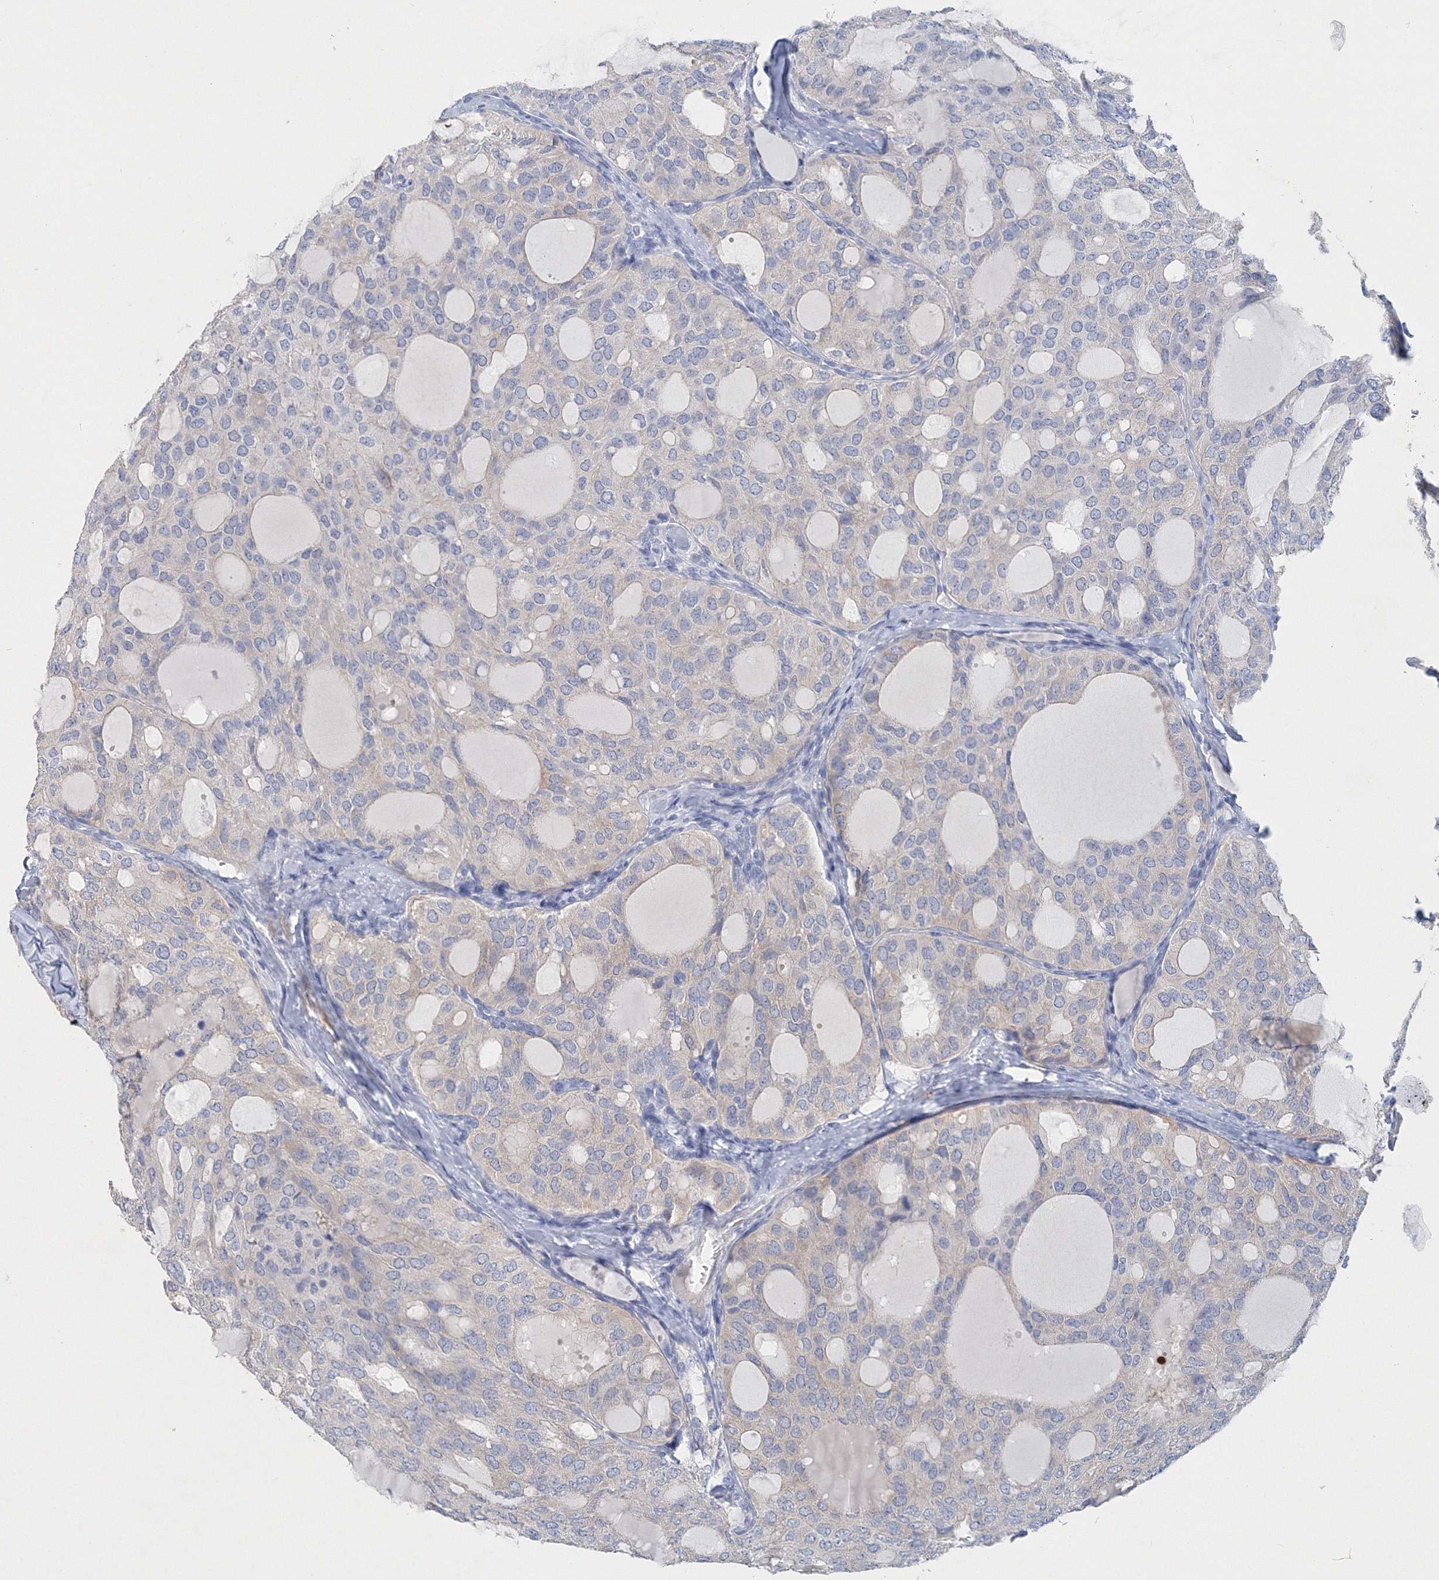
{"staining": {"intensity": "weak", "quantity": "<25%", "location": "cytoplasmic/membranous"}, "tissue": "thyroid cancer", "cell_type": "Tumor cells", "image_type": "cancer", "snomed": [{"axis": "morphology", "description": "Follicular adenoma carcinoma, NOS"}, {"axis": "topography", "description": "Thyroid gland"}], "caption": "Histopathology image shows no significant protein staining in tumor cells of thyroid cancer (follicular adenoma carcinoma).", "gene": "OSBPL6", "patient": {"sex": "male", "age": 75}}